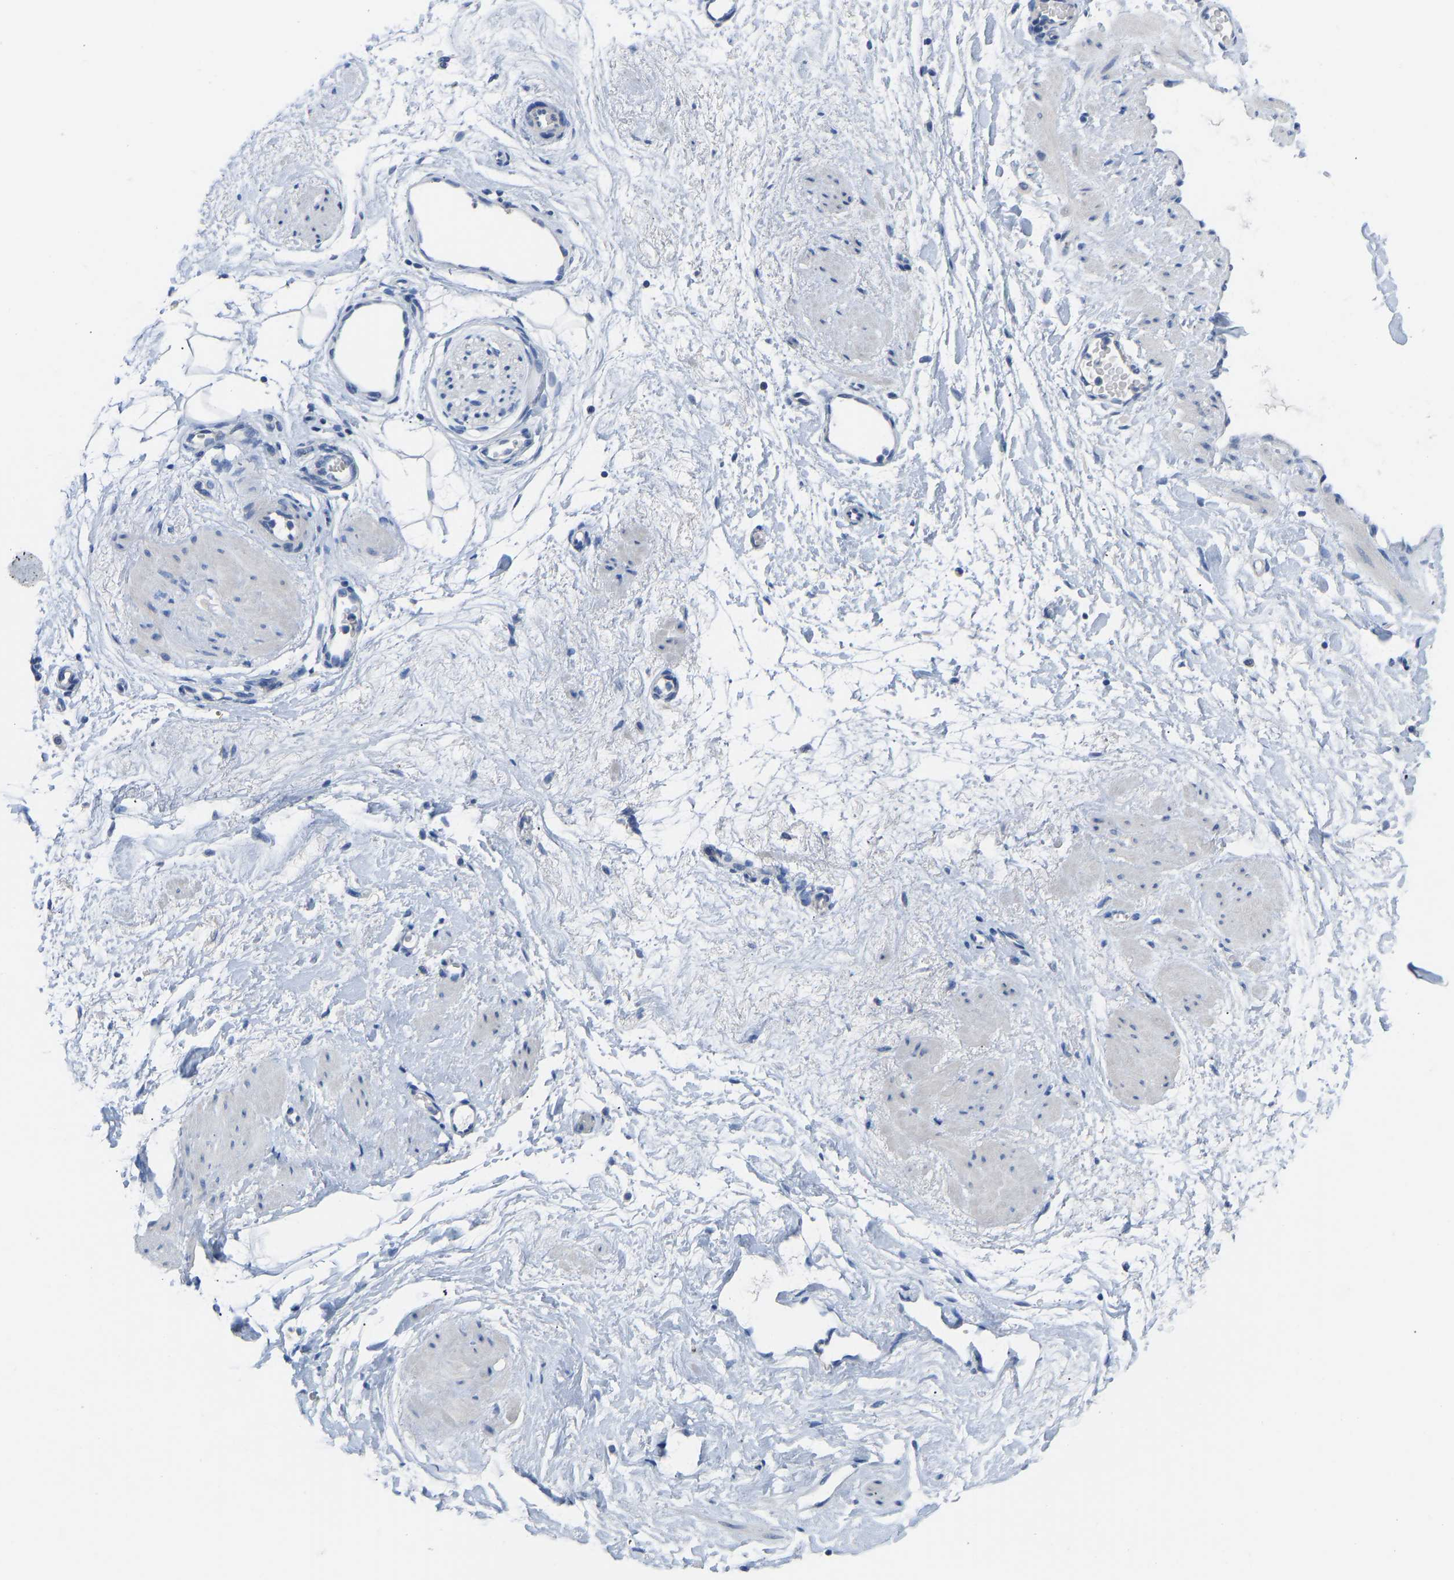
{"staining": {"intensity": "negative", "quantity": "none", "location": "none"}, "tissue": "adipose tissue", "cell_type": "Adipocytes", "image_type": "normal", "snomed": [{"axis": "morphology", "description": "Normal tissue, NOS"}, {"axis": "topography", "description": "Soft tissue"}], "caption": "DAB (3,3'-diaminobenzidine) immunohistochemical staining of normal human adipose tissue exhibits no significant positivity in adipocytes. The staining was performed using DAB to visualize the protein expression in brown, while the nuclei were stained in blue with hematoxylin (Magnification: 20x).", "gene": "OLIG2", "patient": {"sex": "male", "age": 72}}